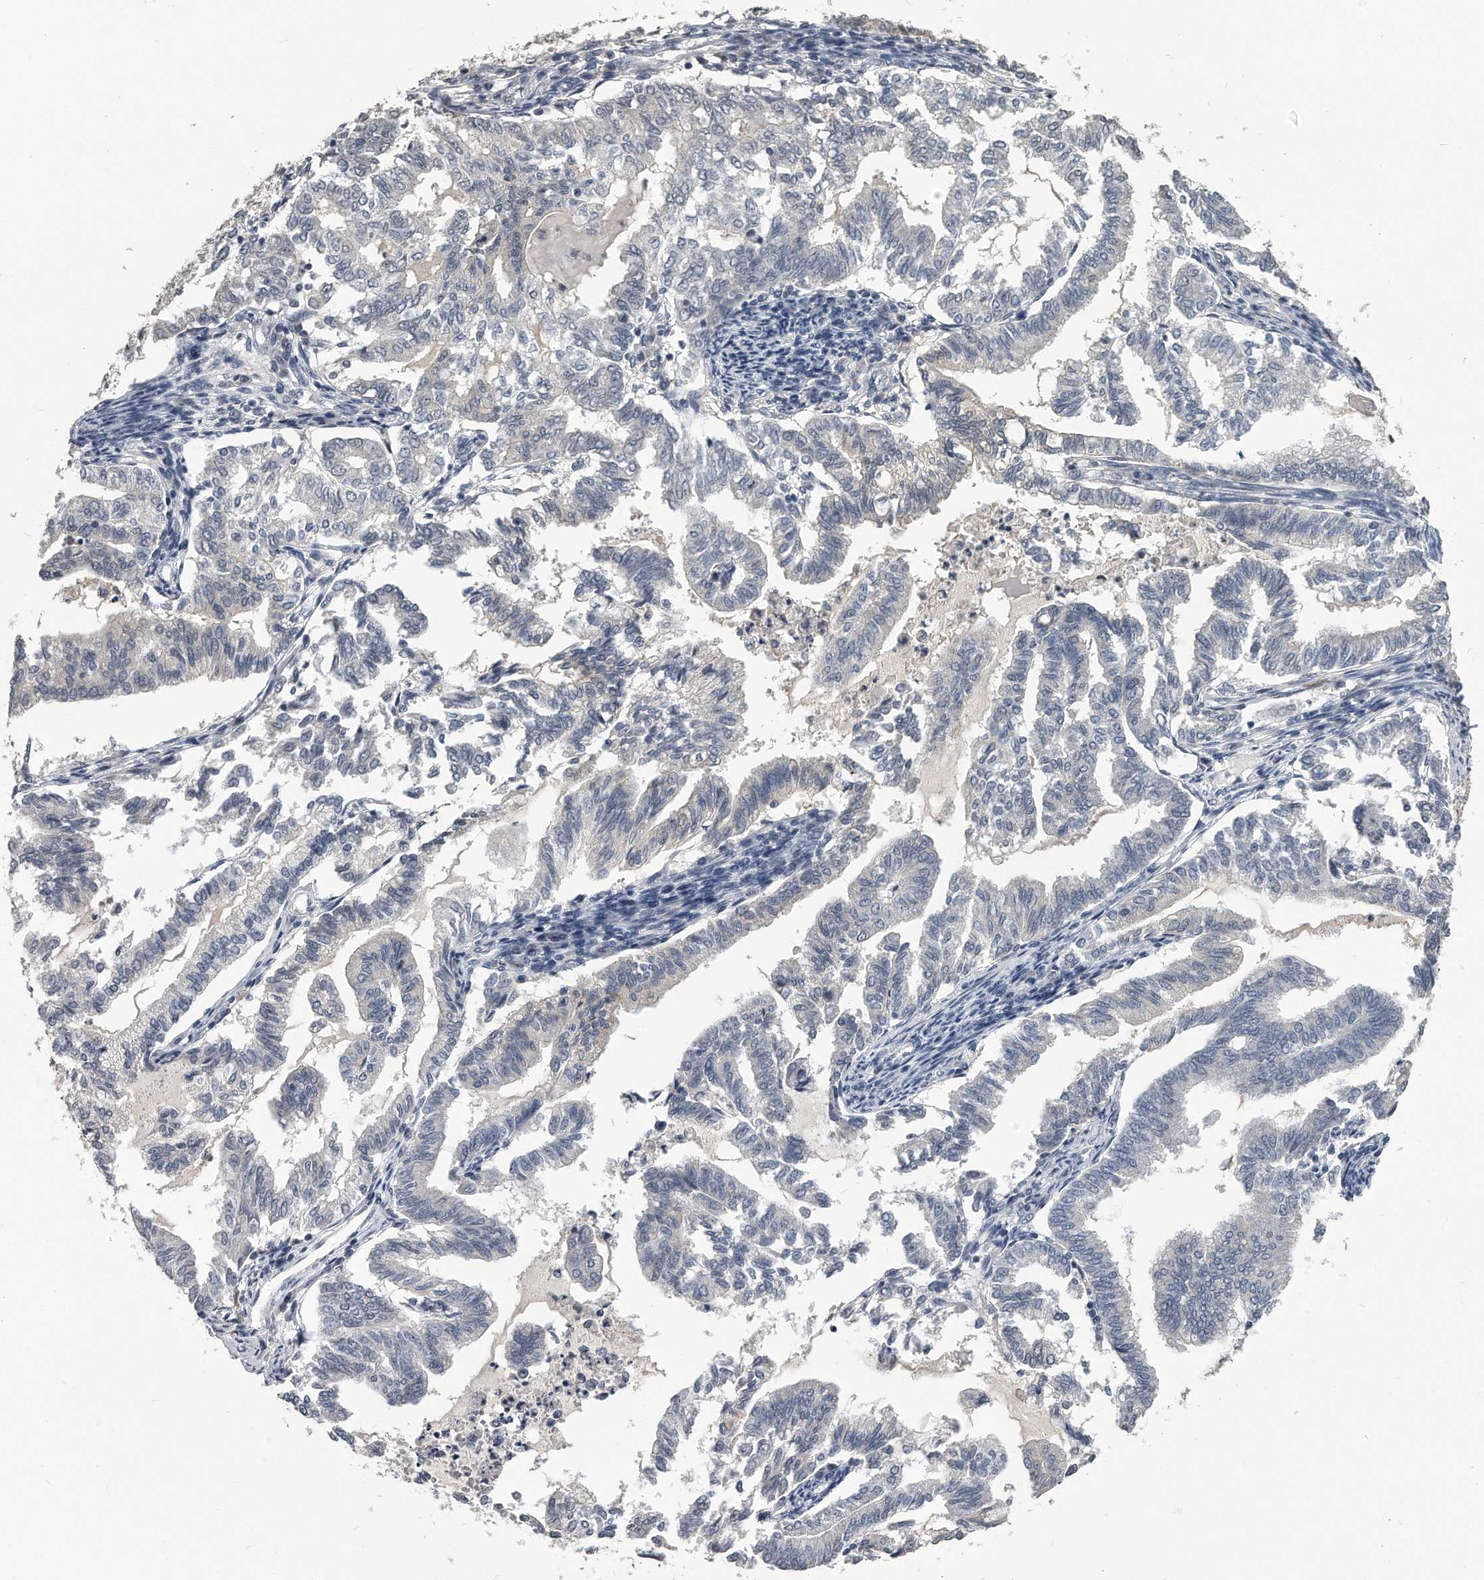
{"staining": {"intensity": "negative", "quantity": "none", "location": "none"}, "tissue": "endometrial cancer", "cell_type": "Tumor cells", "image_type": "cancer", "snomed": [{"axis": "morphology", "description": "Adenocarcinoma, NOS"}, {"axis": "topography", "description": "Endometrium"}], "caption": "High magnification brightfield microscopy of adenocarcinoma (endometrial) stained with DAB (brown) and counterstained with hematoxylin (blue): tumor cells show no significant positivity.", "gene": "PDXK", "patient": {"sex": "female", "age": 79}}